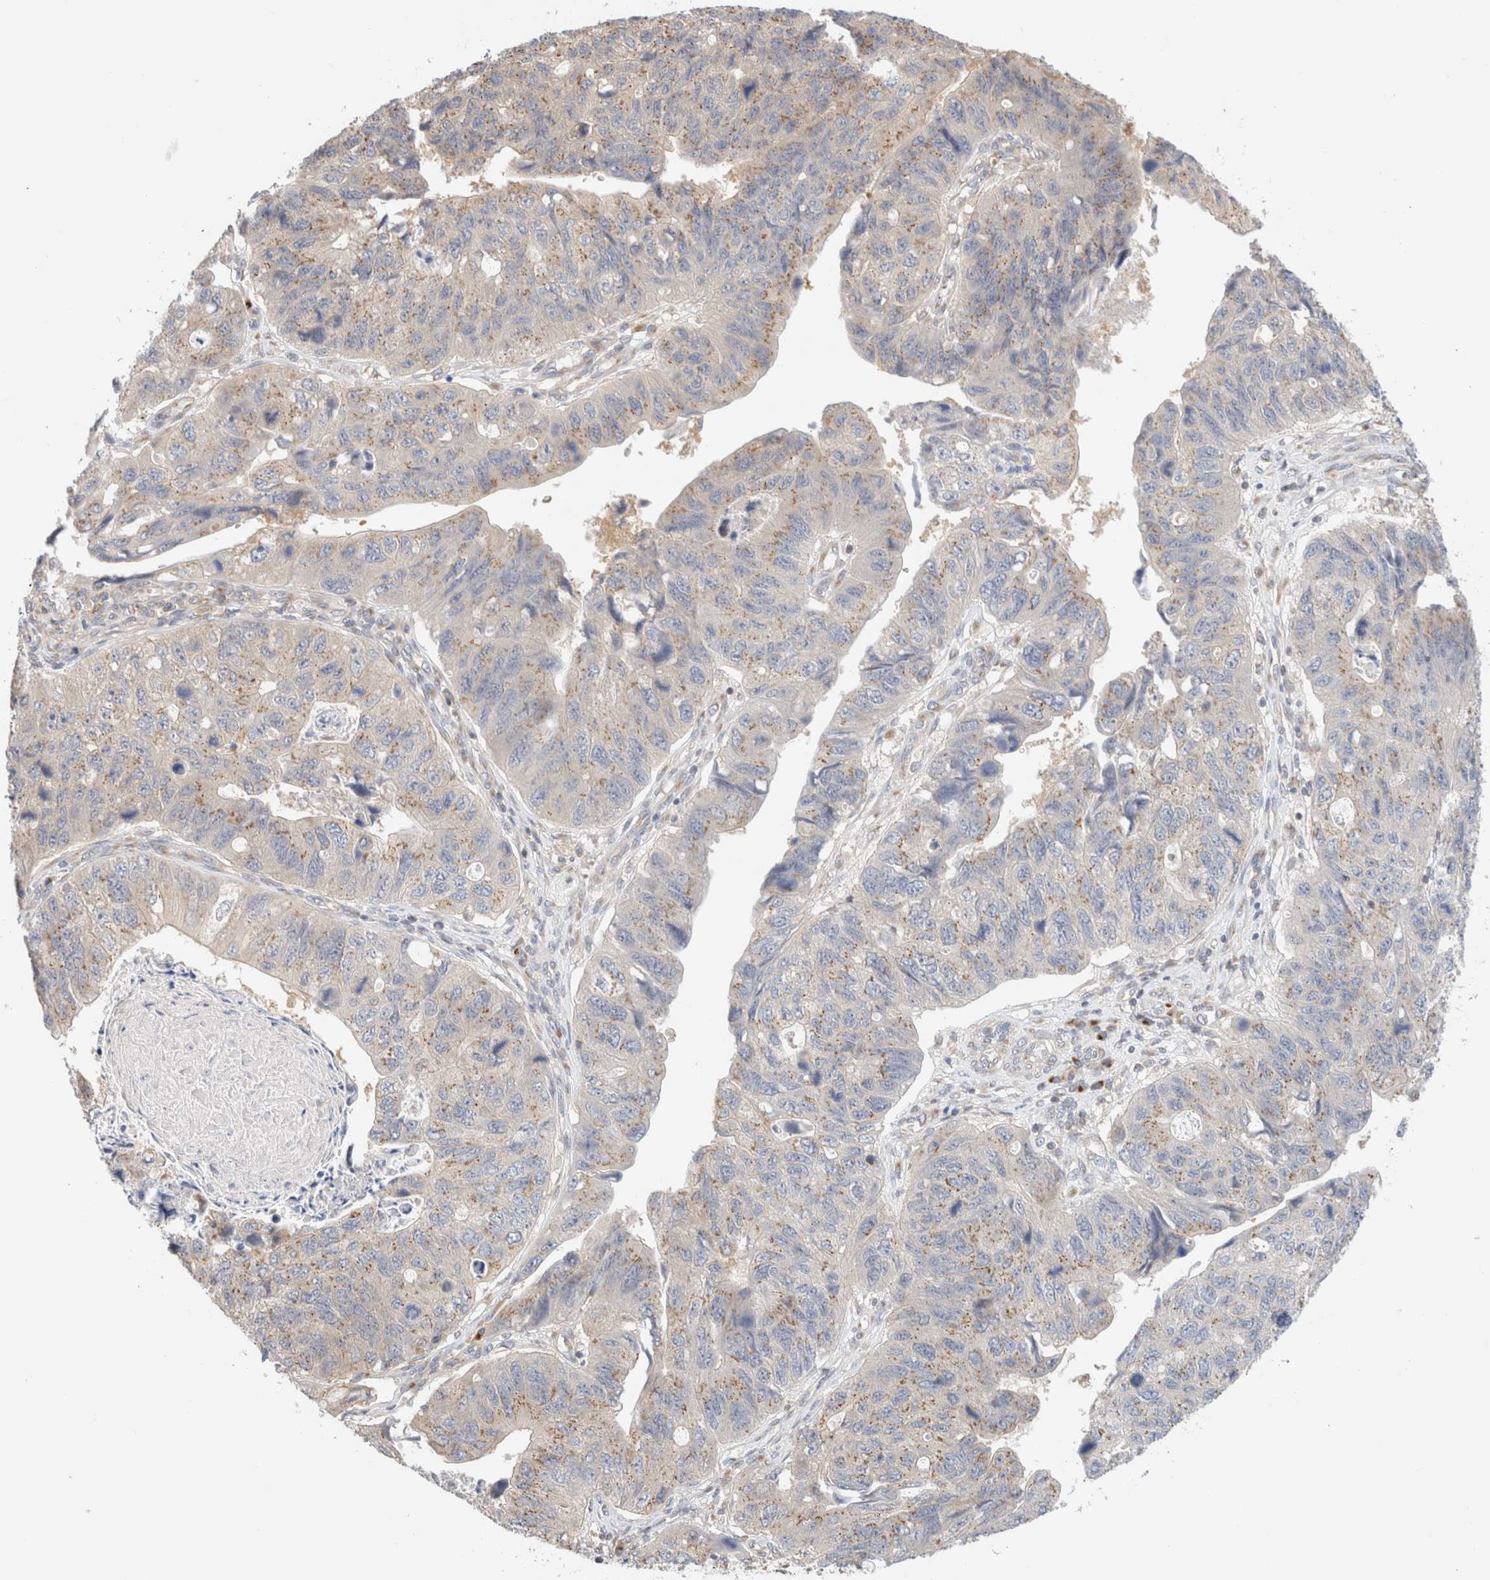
{"staining": {"intensity": "weak", "quantity": "<25%", "location": "cytoplasmic/membranous"}, "tissue": "stomach cancer", "cell_type": "Tumor cells", "image_type": "cancer", "snomed": [{"axis": "morphology", "description": "Adenocarcinoma, NOS"}, {"axis": "topography", "description": "Stomach"}], "caption": "Adenocarcinoma (stomach) stained for a protein using immunohistochemistry (IHC) reveals no staining tumor cells.", "gene": "RABEP1", "patient": {"sex": "male", "age": 59}}